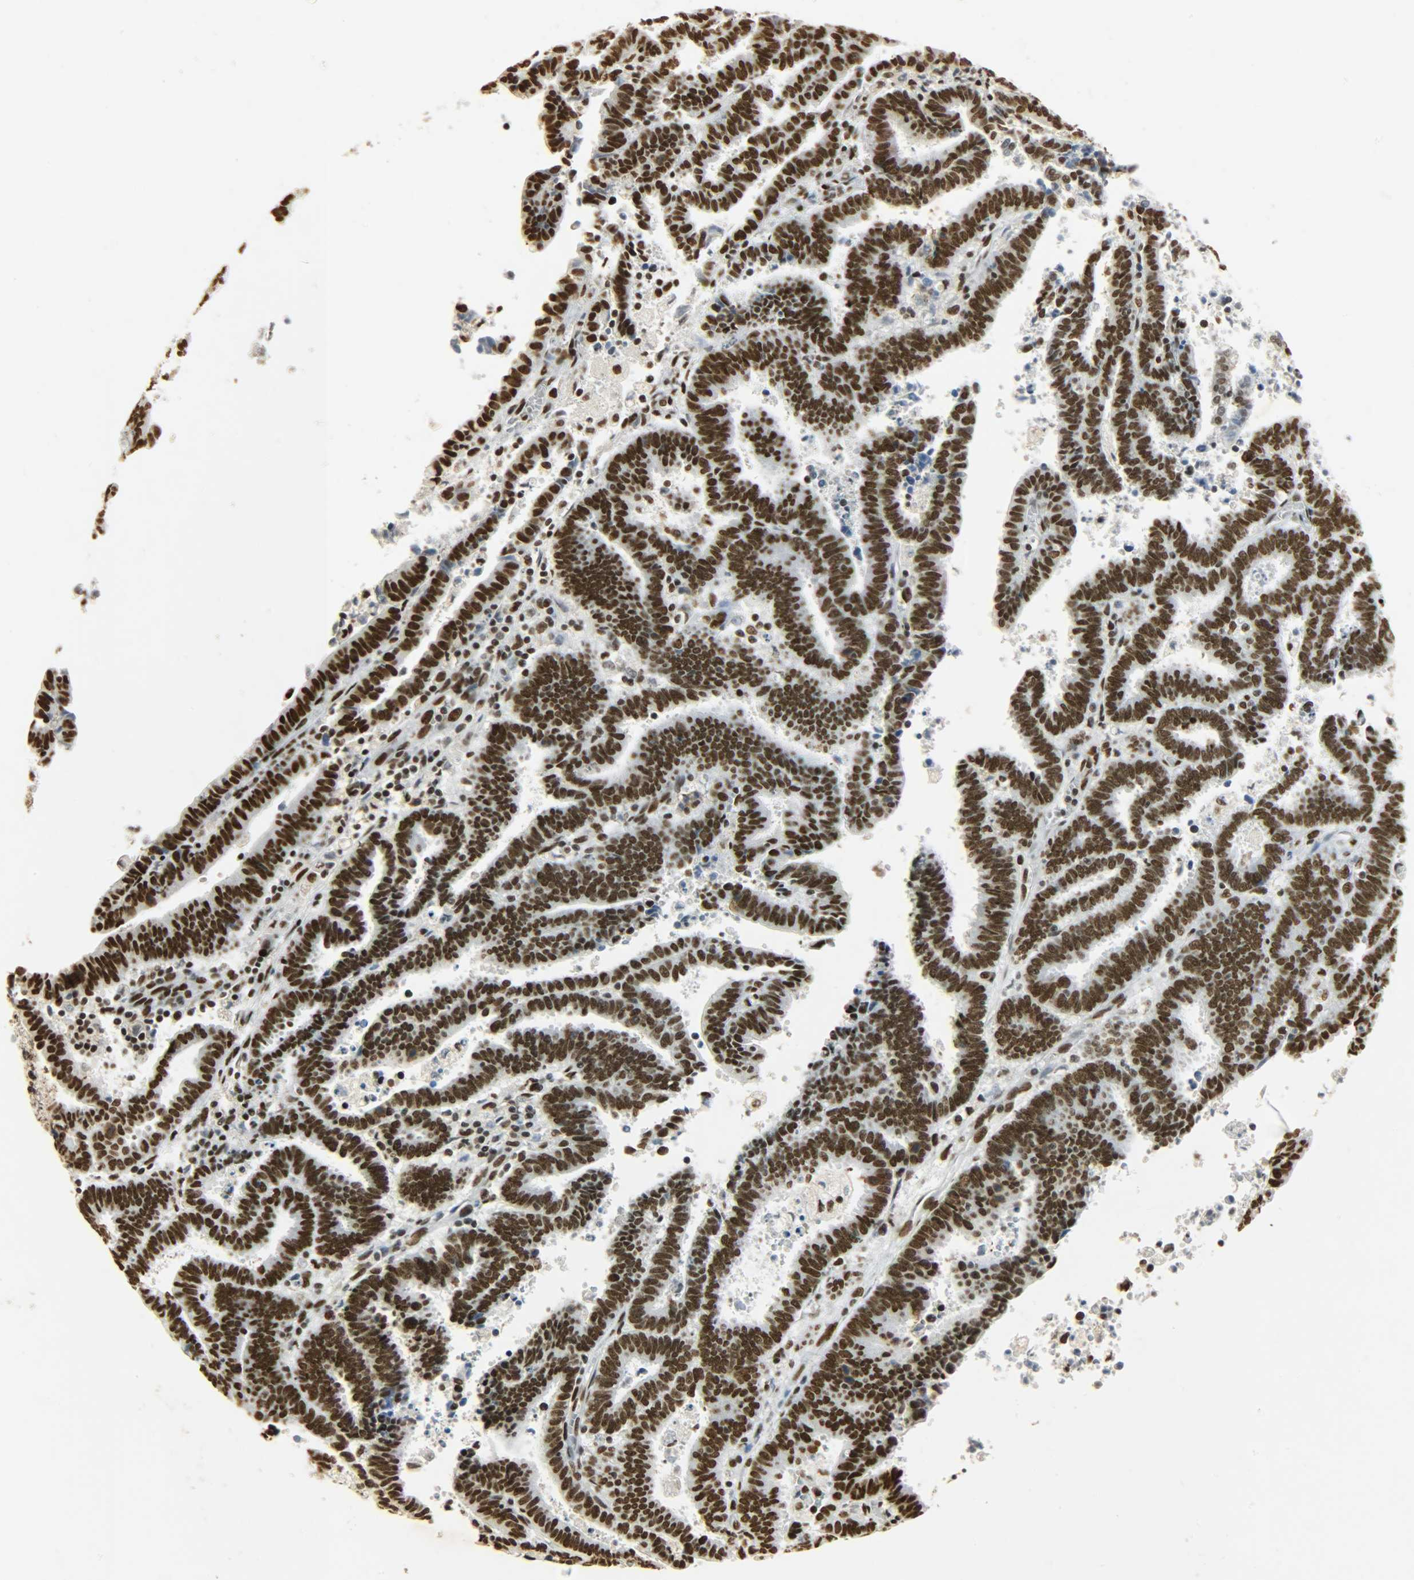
{"staining": {"intensity": "strong", "quantity": ">75%", "location": "nuclear"}, "tissue": "endometrial cancer", "cell_type": "Tumor cells", "image_type": "cancer", "snomed": [{"axis": "morphology", "description": "Adenocarcinoma, NOS"}, {"axis": "topography", "description": "Uterus"}], "caption": "Strong nuclear positivity is appreciated in about >75% of tumor cells in endometrial cancer.", "gene": "KHDRBS1", "patient": {"sex": "female", "age": 83}}